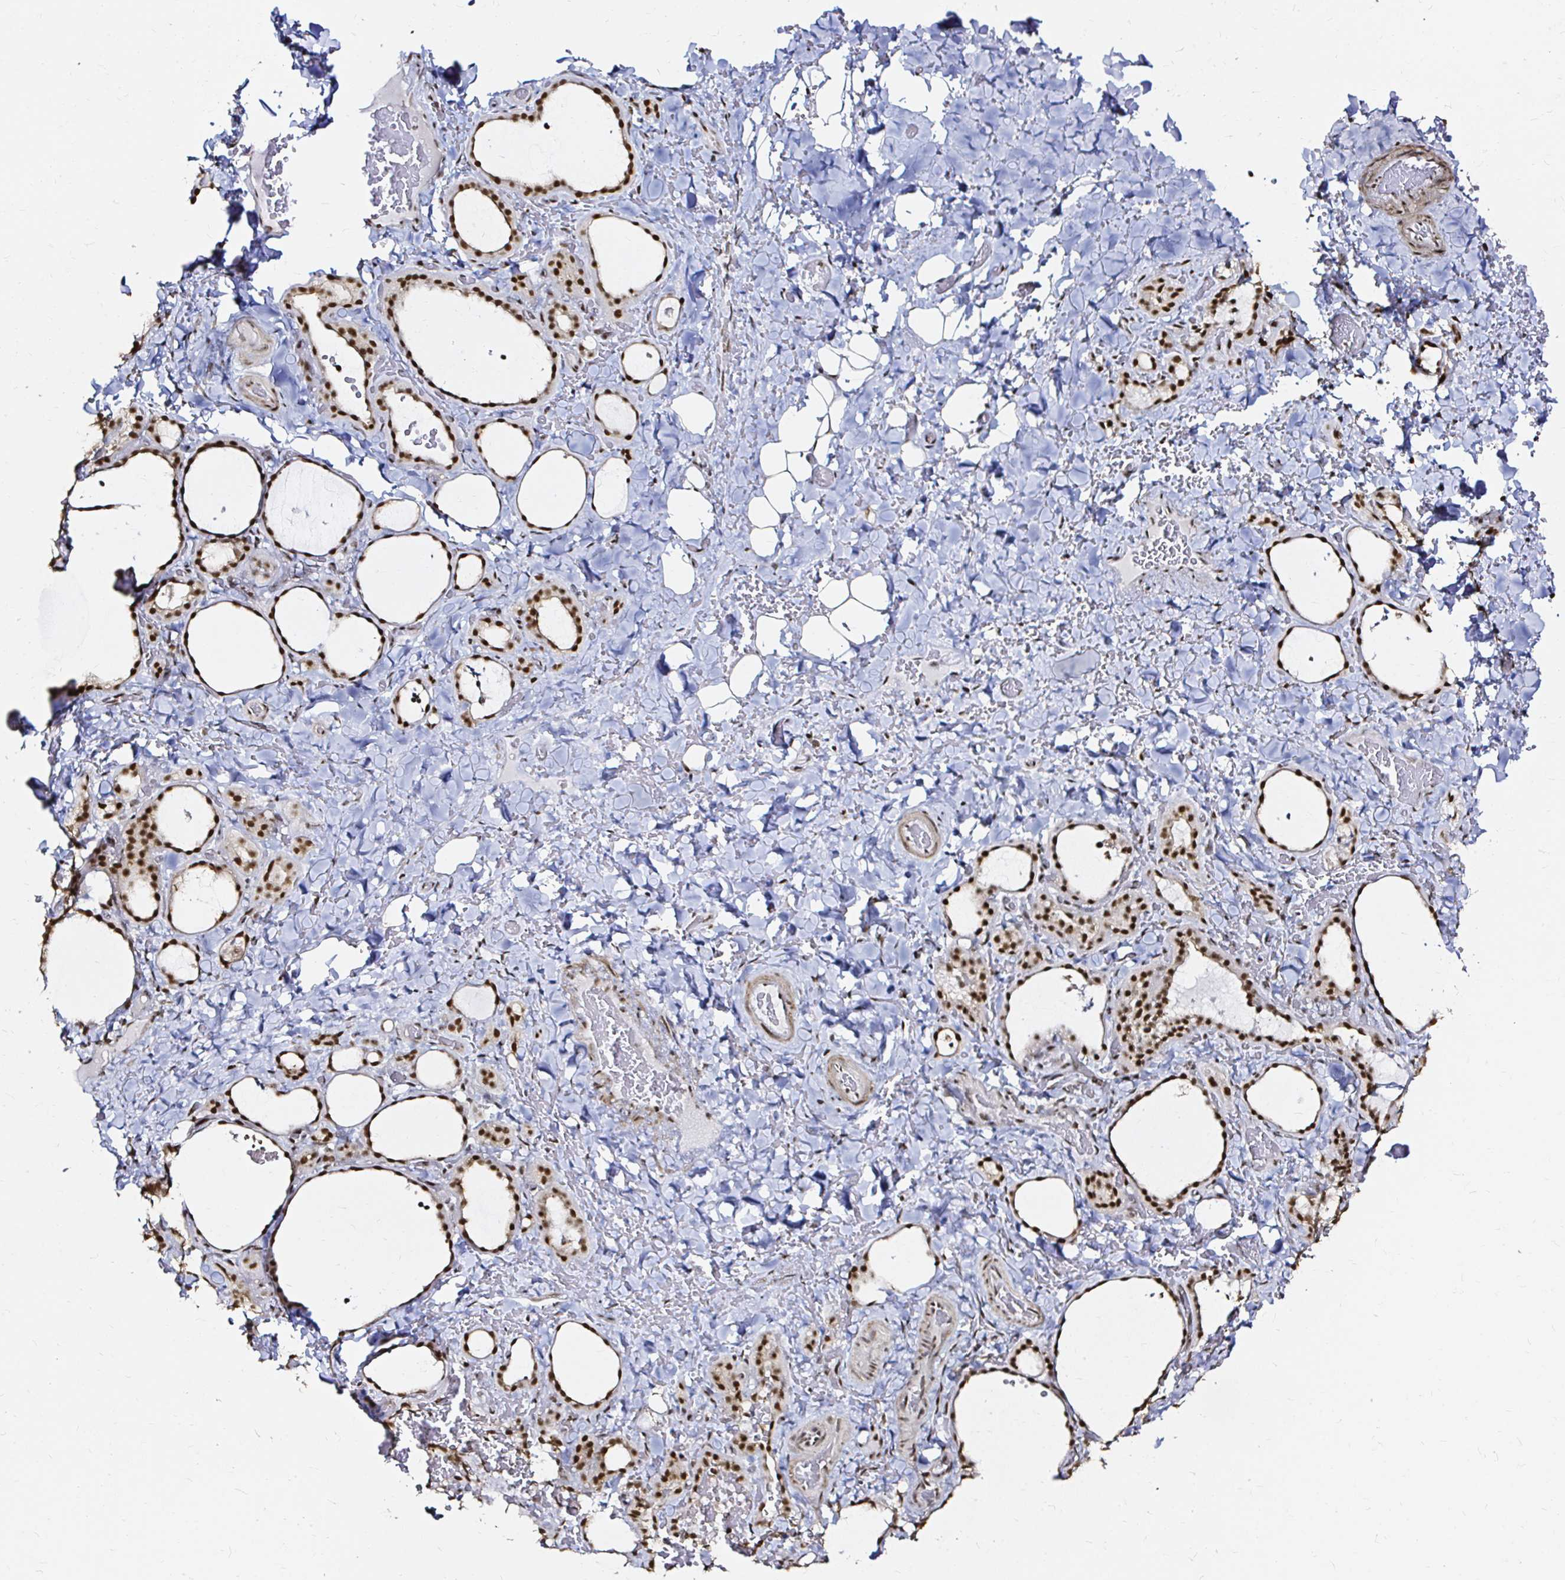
{"staining": {"intensity": "strong", "quantity": ">75%", "location": "nuclear"}, "tissue": "thyroid gland", "cell_type": "Glandular cells", "image_type": "normal", "snomed": [{"axis": "morphology", "description": "Normal tissue, NOS"}, {"axis": "topography", "description": "Thyroid gland"}], "caption": "A histopathology image of thyroid gland stained for a protein displays strong nuclear brown staining in glandular cells. Using DAB (3,3'-diaminobenzidine) (brown) and hematoxylin (blue) stains, captured at high magnification using brightfield microscopy.", "gene": "SNRPC", "patient": {"sex": "female", "age": 22}}